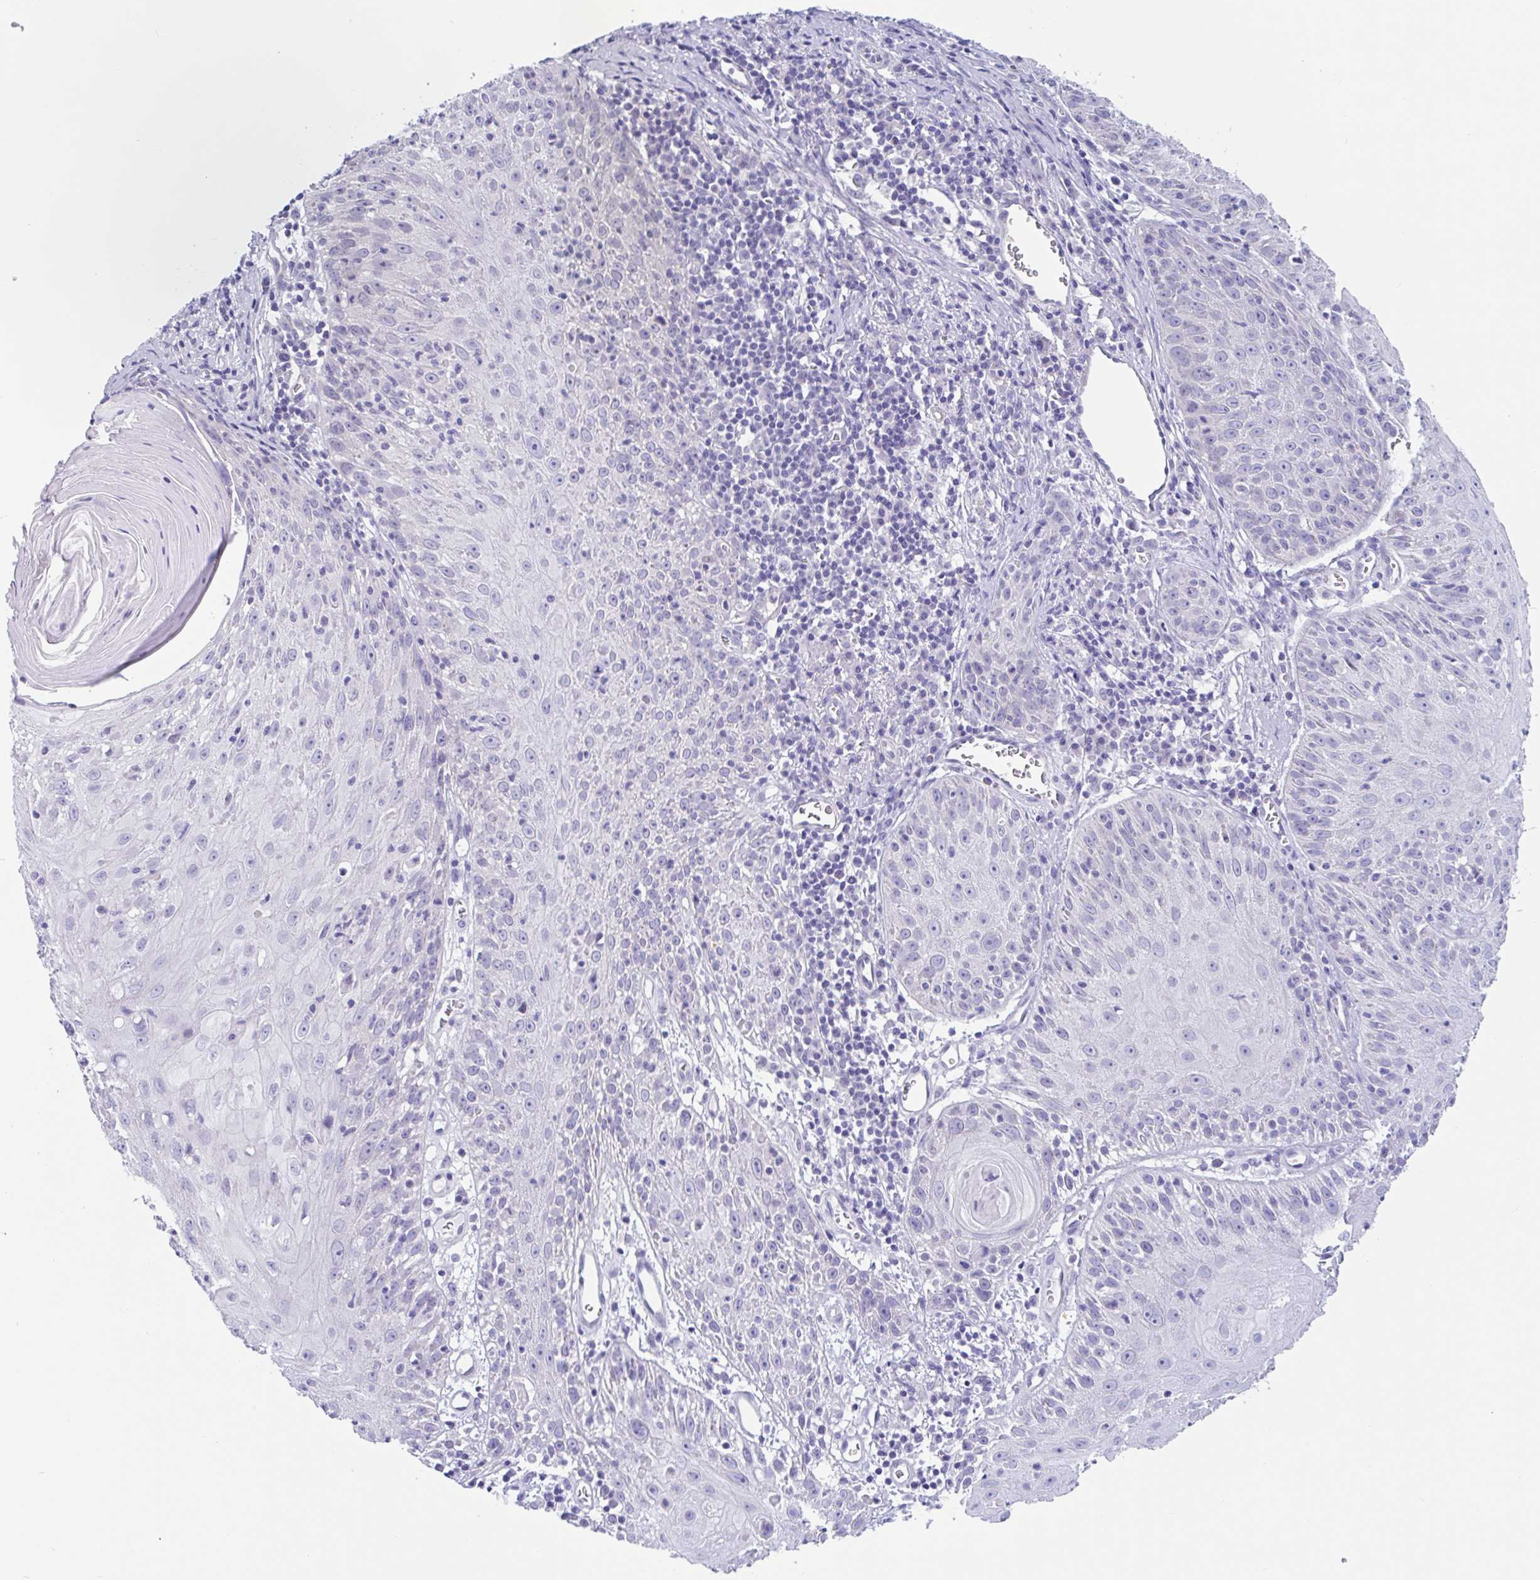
{"staining": {"intensity": "negative", "quantity": "none", "location": "none"}, "tissue": "skin cancer", "cell_type": "Tumor cells", "image_type": "cancer", "snomed": [{"axis": "morphology", "description": "Squamous cell carcinoma, NOS"}, {"axis": "topography", "description": "Skin"}, {"axis": "topography", "description": "Vulva"}], "caption": "Immunohistochemistry (IHC) micrograph of neoplastic tissue: human skin squamous cell carcinoma stained with DAB shows no significant protein positivity in tumor cells.", "gene": "OR6N2", "patient": {"sex": "female", "age": 76}}